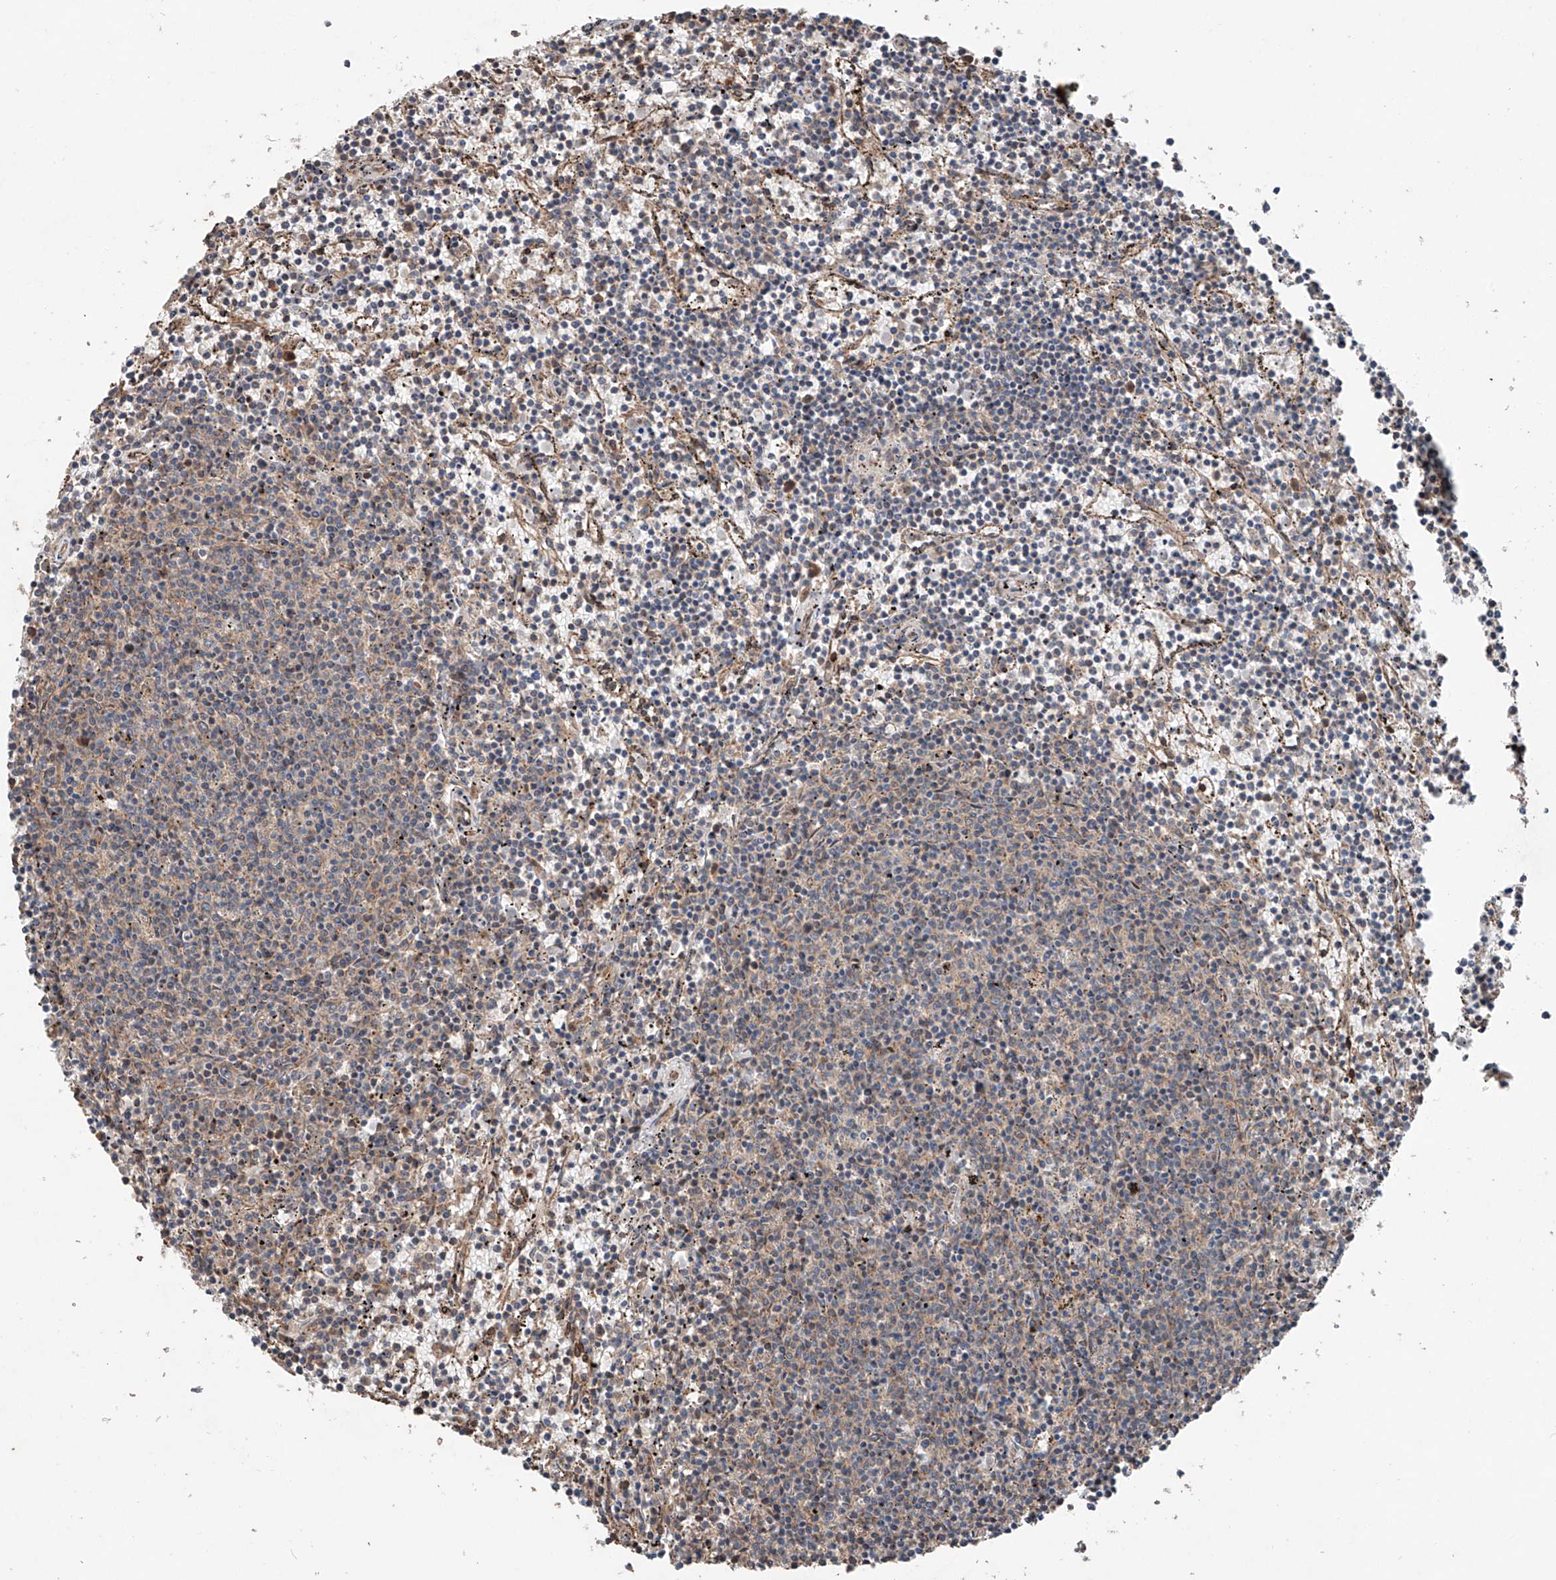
{"staining": {"intensity": "weak", "quantity": "<25%", "location": "cytoplasmic/membranous"}, "tissue": "lymphoma", "cell_type": "Tumor cells", "image_type": "cancer", "snomed": [{"axis": "morphology", "description": "Malignant lymphoma, non-Hodgkin's type, Low grade"}, {"axis": "topography", "description": "Spleen"}], "caption": "Tumor cells are negative for protein expression in human lymphoma.", "gene": "AP4B1", "patient": {"sex": "female", "age": 50}}